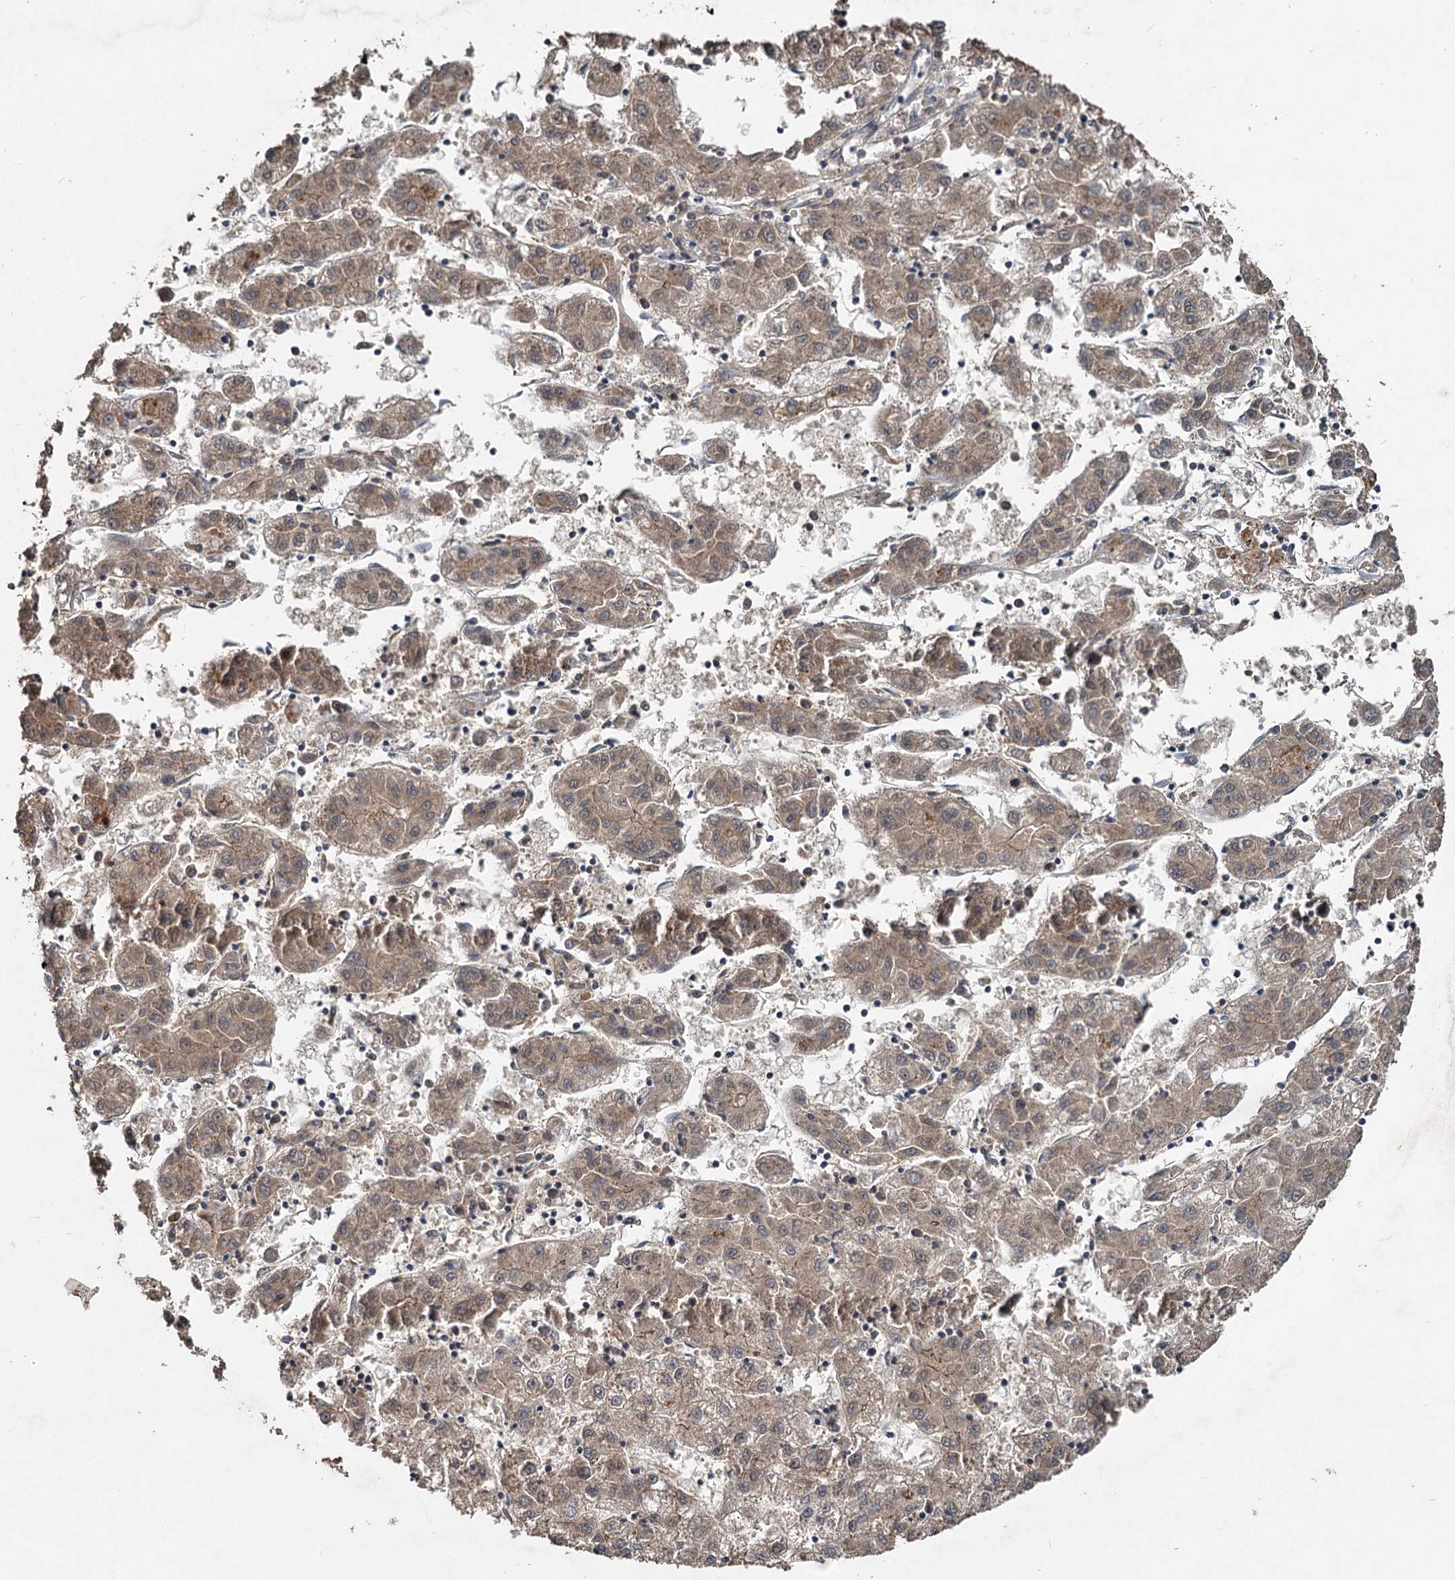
{"staining": {"intensity": "weak", "quantity": ">75%", "location": "cytoplasmic/membranous"}, "tissue": "liver cancer", "cell_type": "Tumor cells", "image_type": "cancer", "snomed": [{"axis": "morphology", "description": "Carcinoma, Hepatocellular, NOS"}, {"axis": "topography", "description": "Liver"}], "caption": "Liver cancer stained with DAB (3,3'-diaminobenzidine) IHC demonstrates low levels of weak cytoplasmic/membranous positivity in approximately >75% of tumor cells.", "gene": "RITA1", "patient": {"sex": "male", "age": 72}}